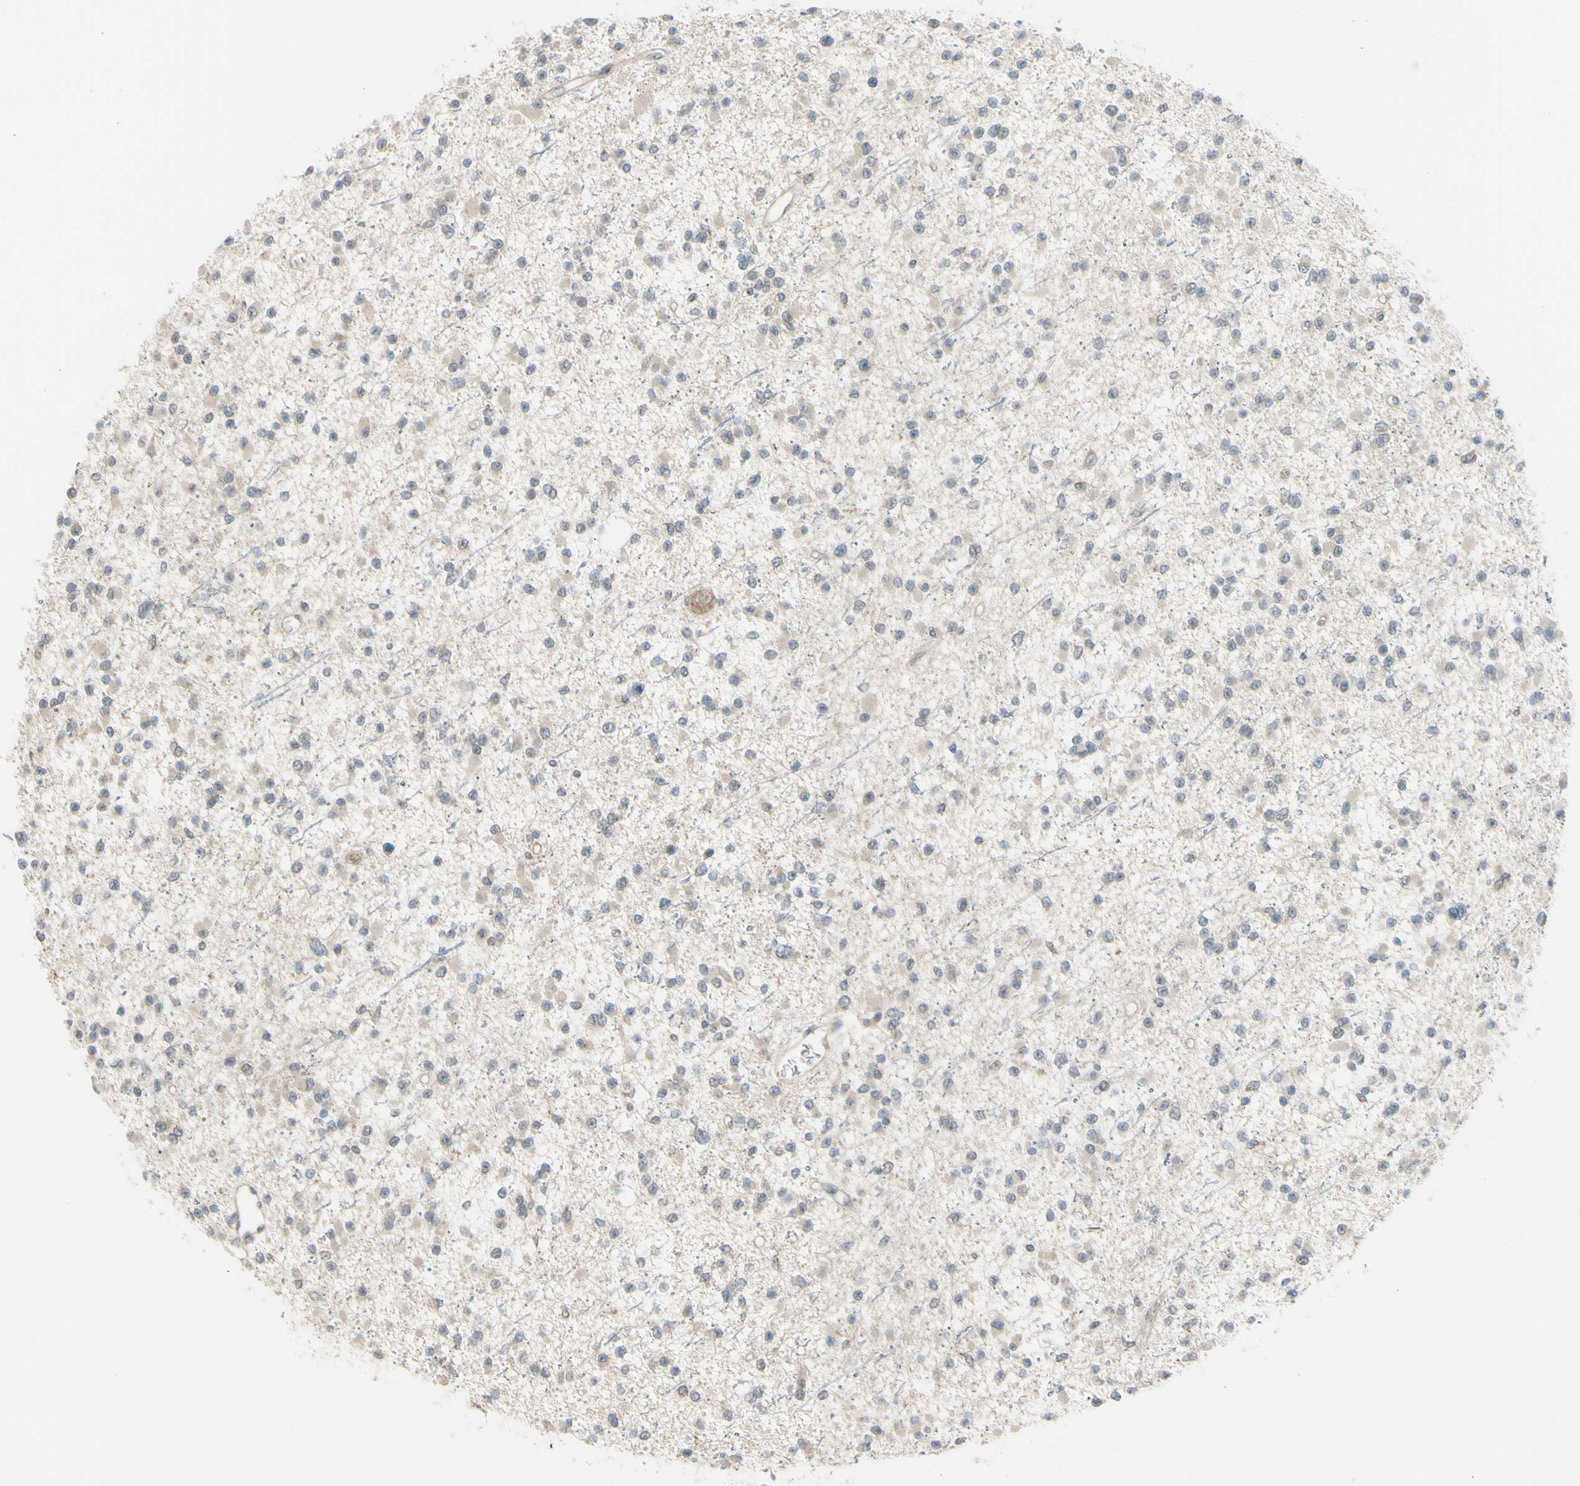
{"staining": {"intensity": "weak", "quantity": "<25%", "location": "cytoplasmic/membranous"}, "tissue": "glioma", "cell_type": "Tumor cells", "image_type": "cancer", "snomed": [{"axis": "morphology", "description": "Glioma, malignant, Low grade"}, {"axis": "topography", "description": "Brain"}], "caption": "DAB immunohistochemical staining of malignant glioma (low-grade) demonstrates no significant positivity in tumor cells.", "gene": "FLII", "patient": {"sex": "female", "age": 22}}